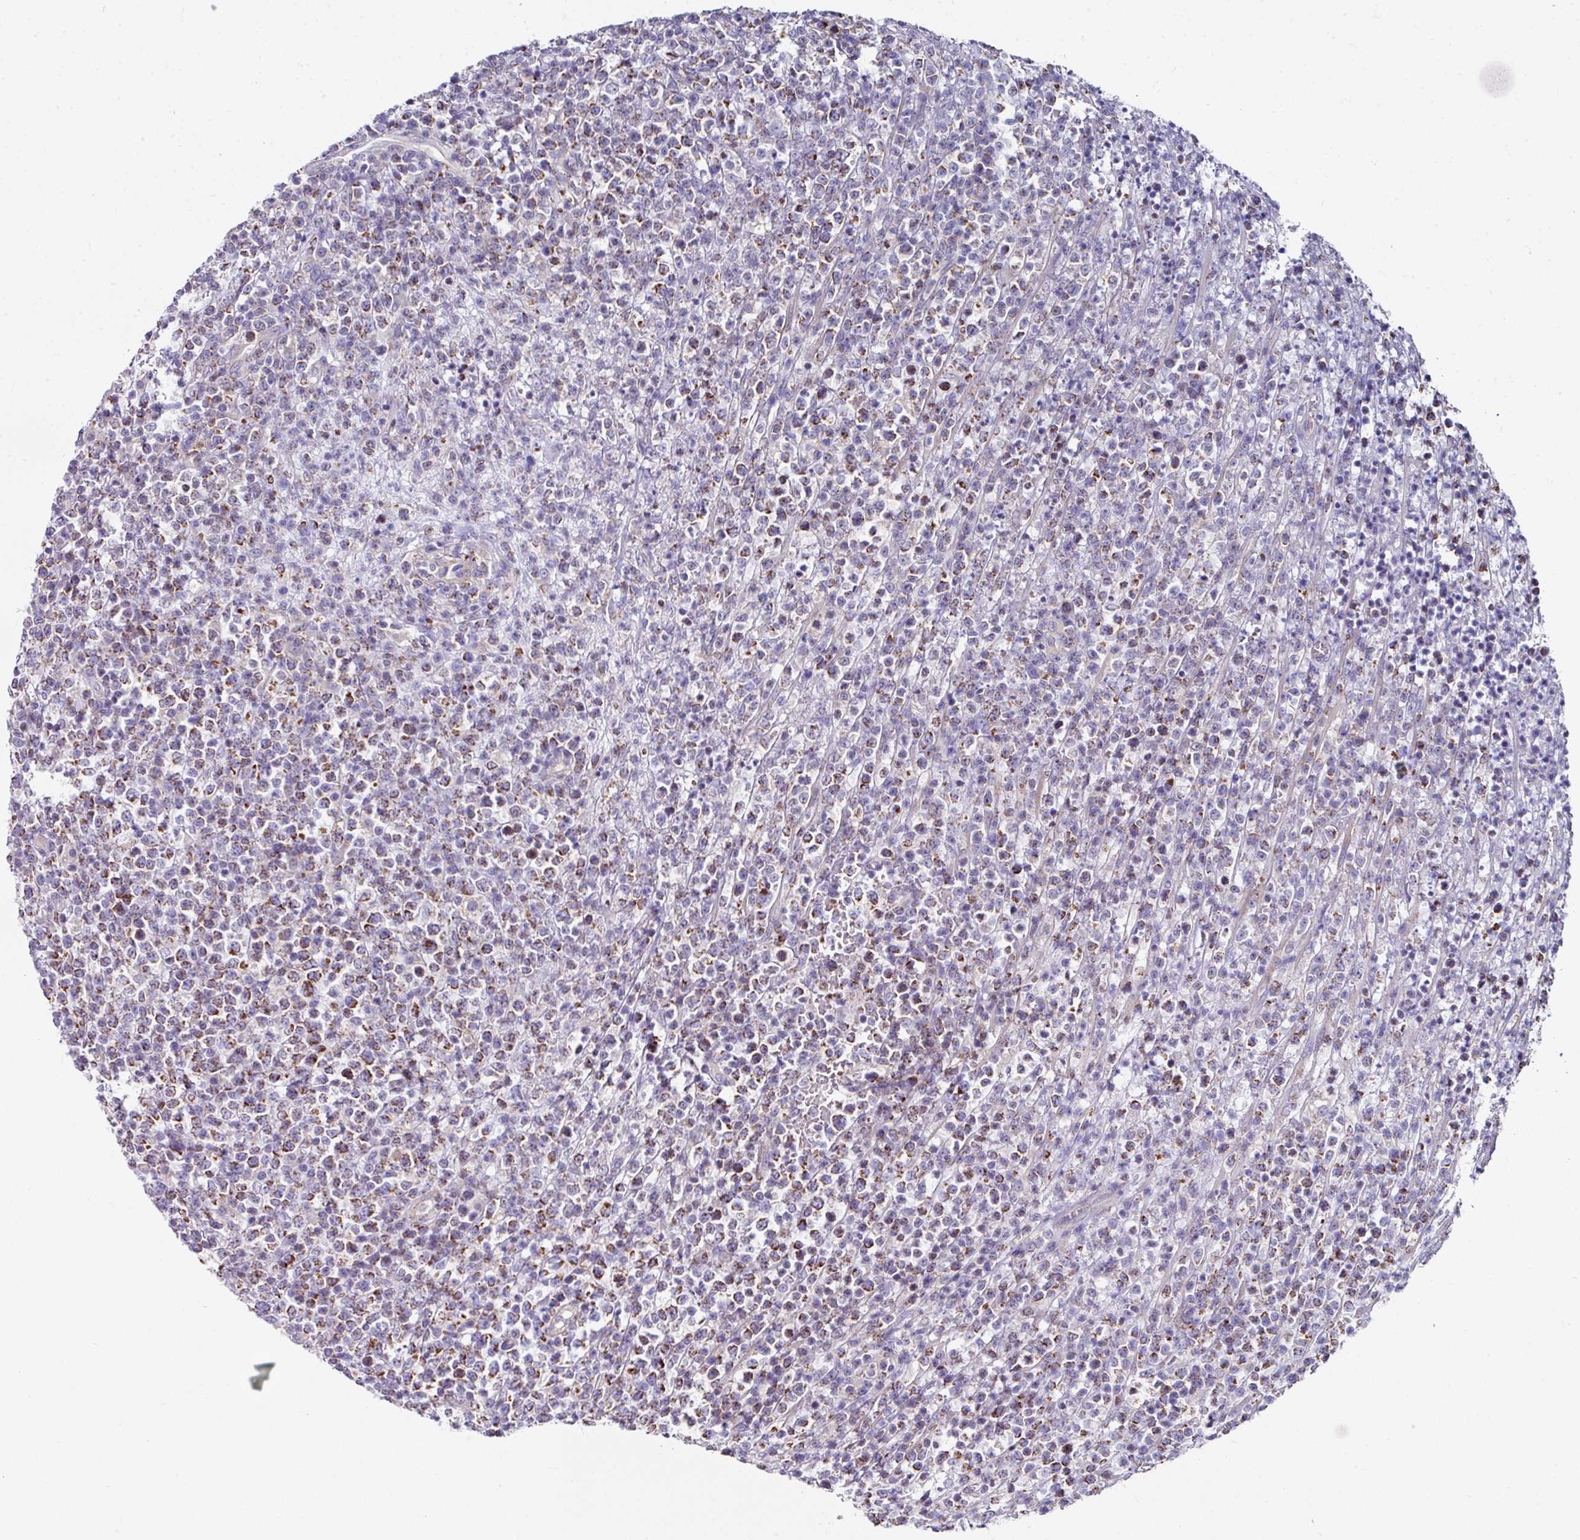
{"staining": {"intensity": "moderate", "quantity": ">75%", "location": "cytoplasmic/membranous"}, "tissue": "lymphoma", "cell_type": "Tumor cells", "image_type": "cancer", "snomed": [{"axis": "morphology", "description": "Malignant lymphoma, non-Hodgkin's type, High grade"}, {"axis": "topography", "description": "Colon"}], "caption": "IHC (DAB (3,3'-diaminobenzidine)) staining of human lymphoma reveals moderate cytoplasmic/membranous protein positivity in about >75% of tumor cells.", "gene": "CLDN1", "patient": {"sex": "female", "age": 53}}